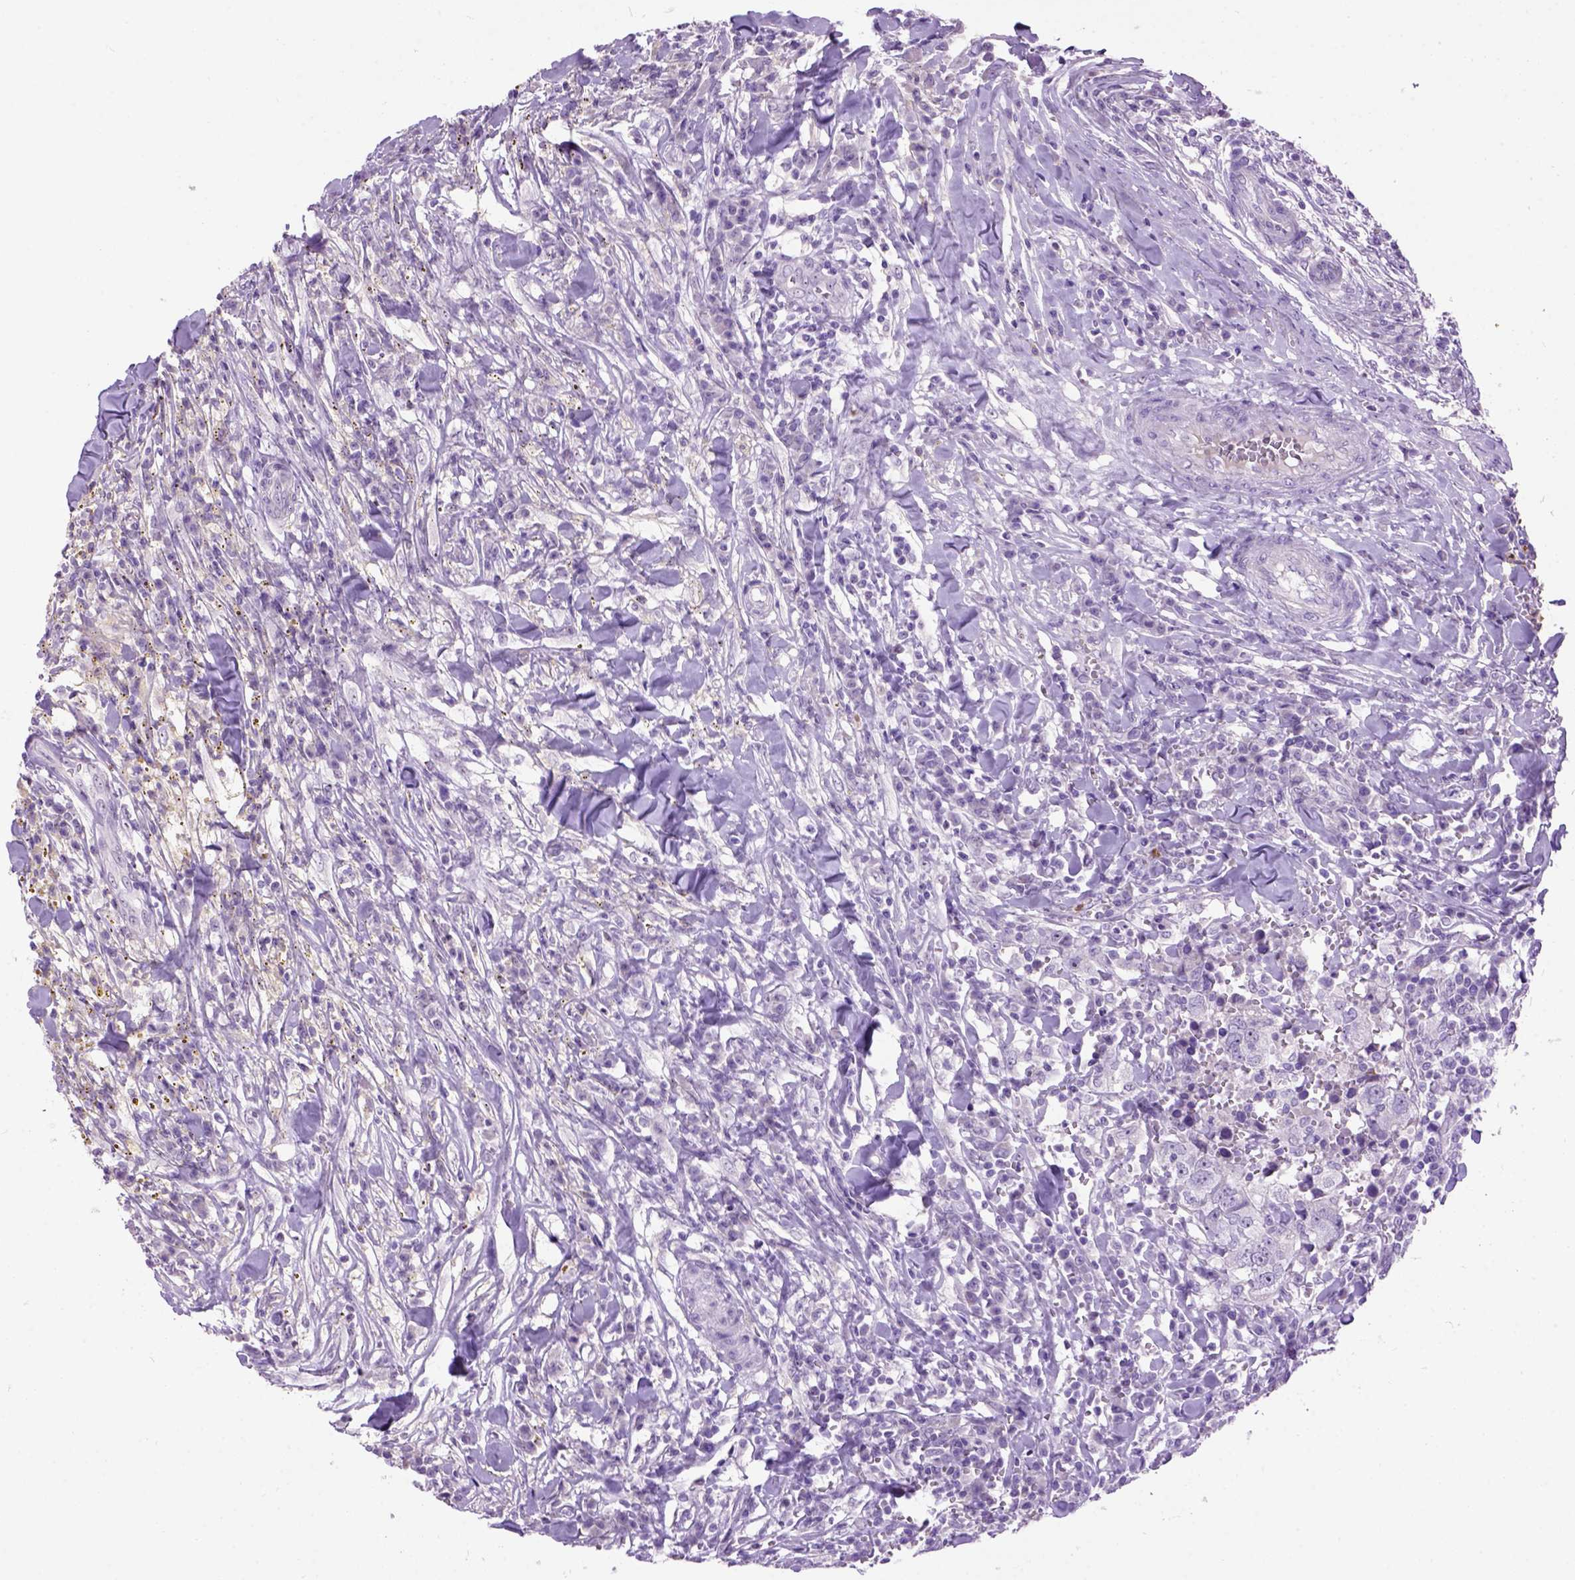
{"staining": {"intensity": "negative", "quantity": "none", "location": "none"}, "tissue": "breast cancer", "cell_type": "Tumor cells", "image_type": "cancer", "snomed": [{"axis": "morphology", "description": "Duct carcinoma"}, {"axis": "topography", "description": "Breast"}], "caption": "Immunohistochemistry of breast cancer (invasive ductal carcinoma) shows no positivity in tumor cells.", "gene": "MAPT", "patient": {"sex": "female", "age": 30}}